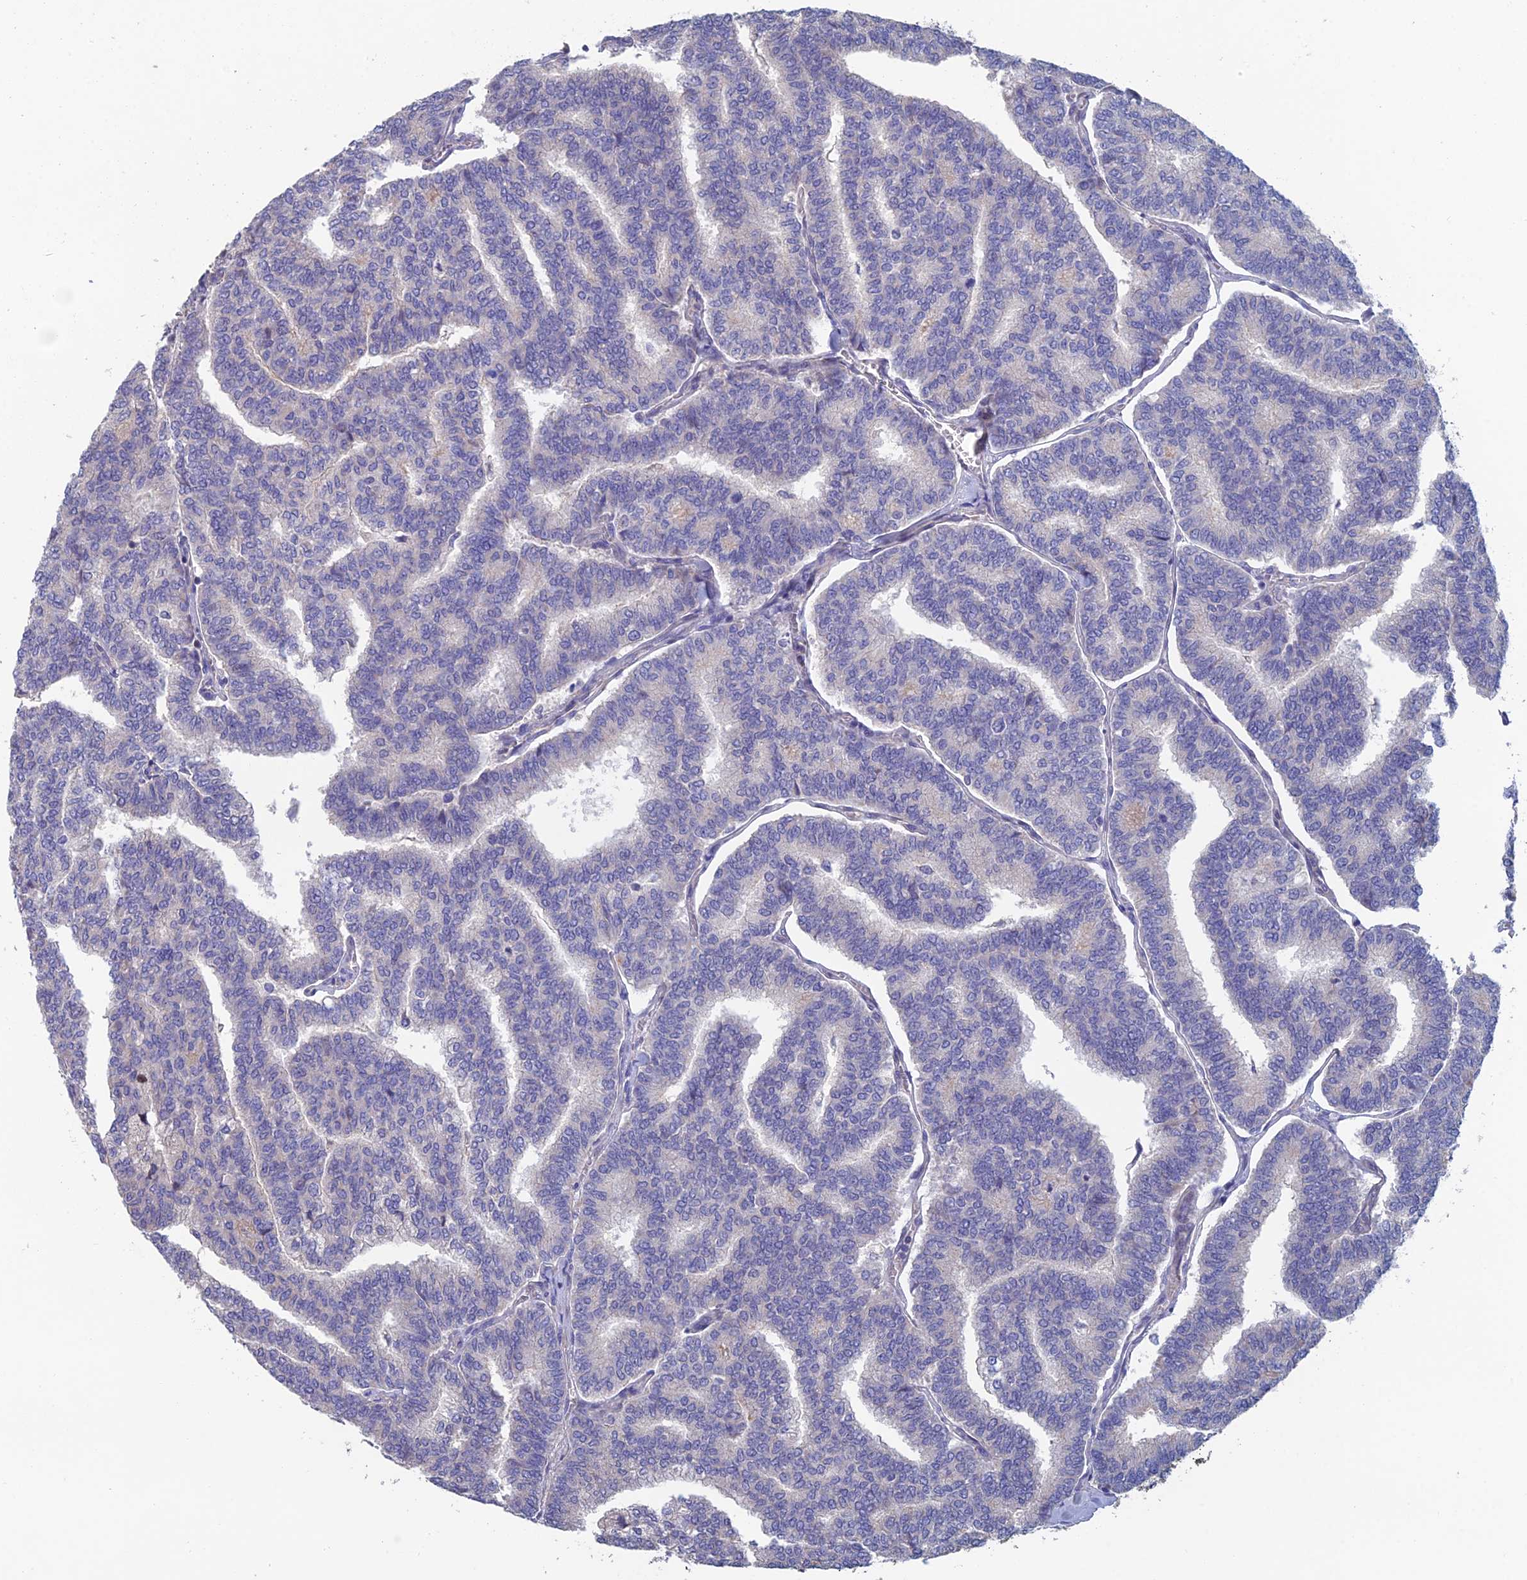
{"staining": {"intensity": "negative", "quantity": "none", "location": "none"}, "tissue": "thyroid cancer", "cell_type": "Tumor cells", "image_type": "cancer", "snomed": [{"axis": "morphology", "description": "Papillary adenocarcinoma, NOS"}, {"axis": "topography", "description": "Thyroid gland"}], "caption": "Tumor cells are negative for brown protein staining in thyroid papillary adenocarcinoma.", "gene": "USP37", "patient": {"sex": "female", "age": 35}}